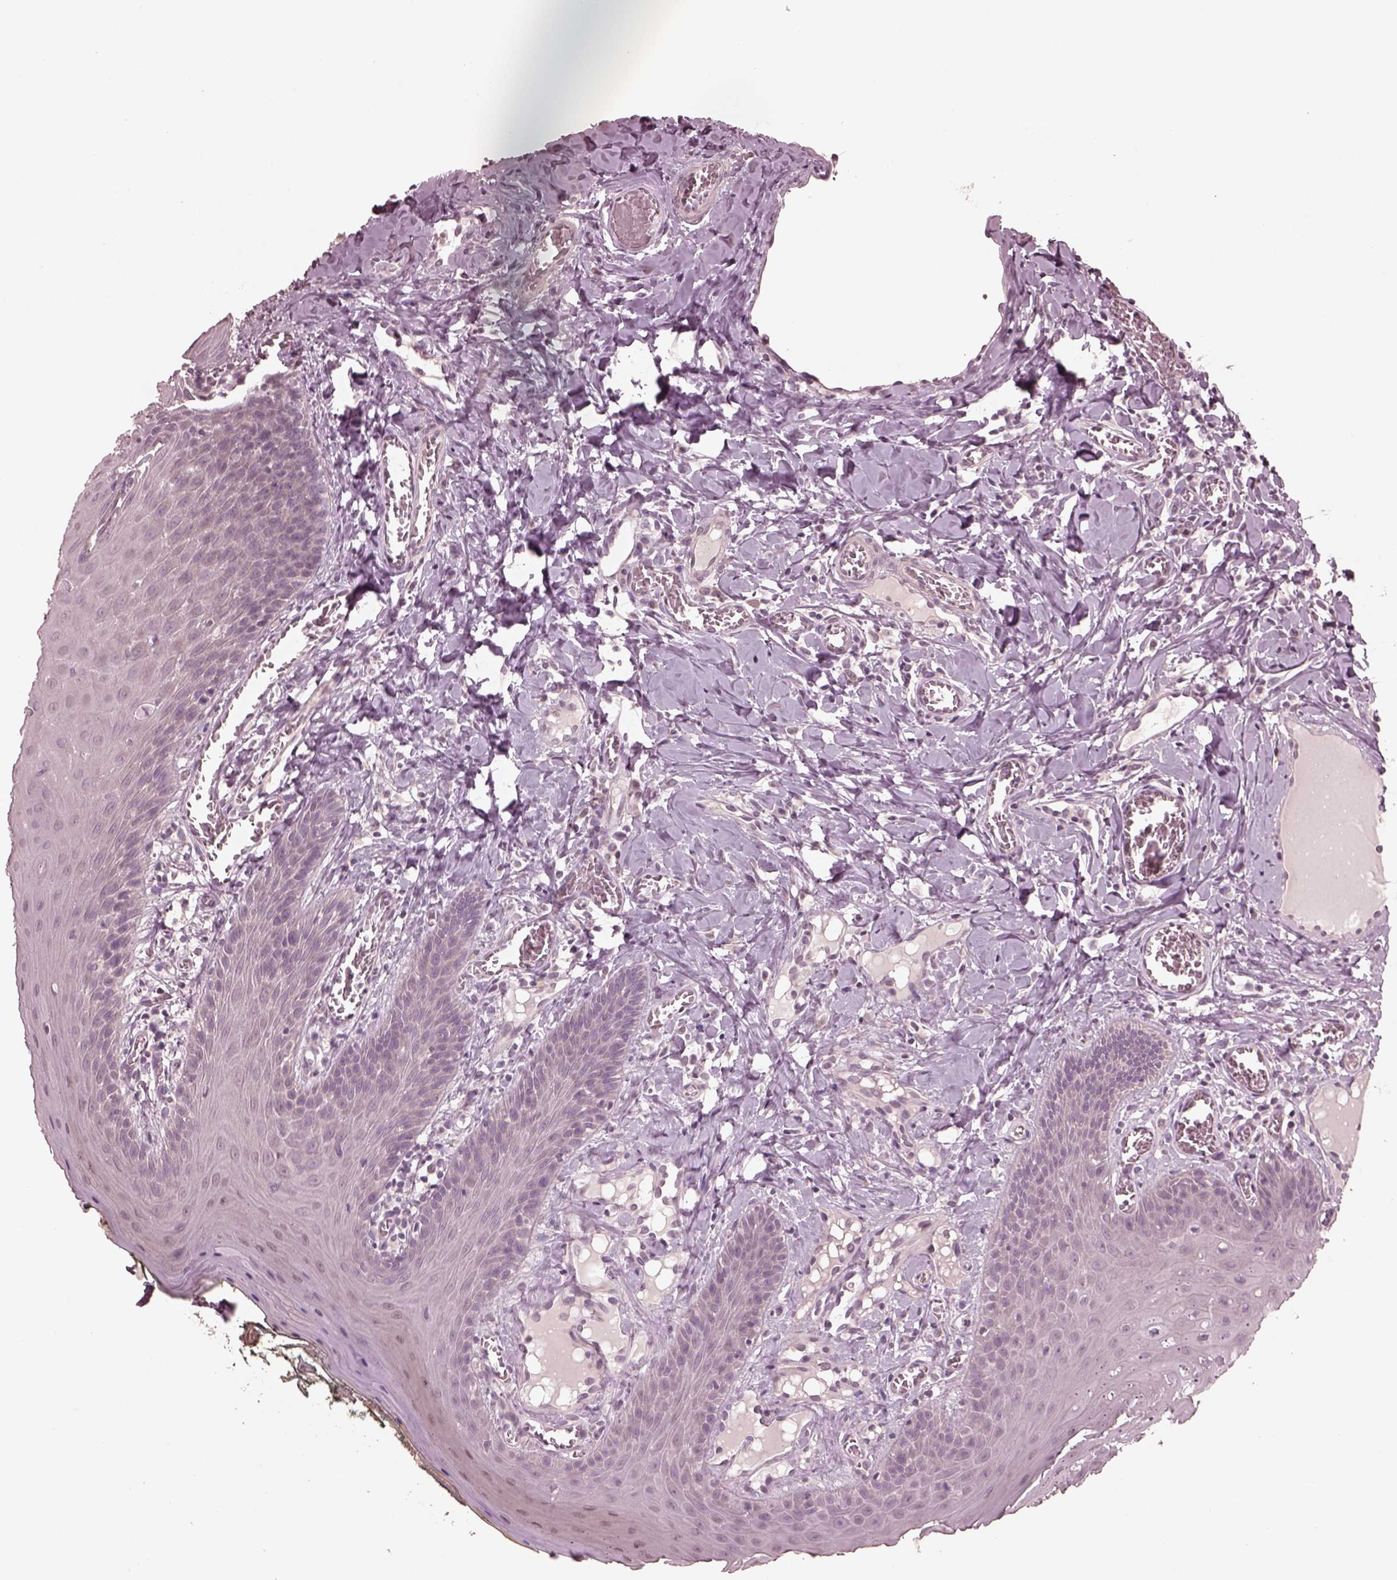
{"staining": {"intensity": "negative", "quantity": "none", "location": "none"}, "tissue": "oral mucosa", "cell_type": "Squamous epithelial cells", "image_type": "normal", "snomed": [{"axis": "morphology", "description": "Normal tissue, NOS"}, {"axis": "topography", "description": "Oral tissue"}], "caption": "Immunohistochemistry (IHC) photomicrograph of unremarkable oral mucosa stained for a protein (brown), which reveals no positivity in squamous epithelial cells.", "gene": "RGS7", "patient": {"sex": "male", "age": 9}}